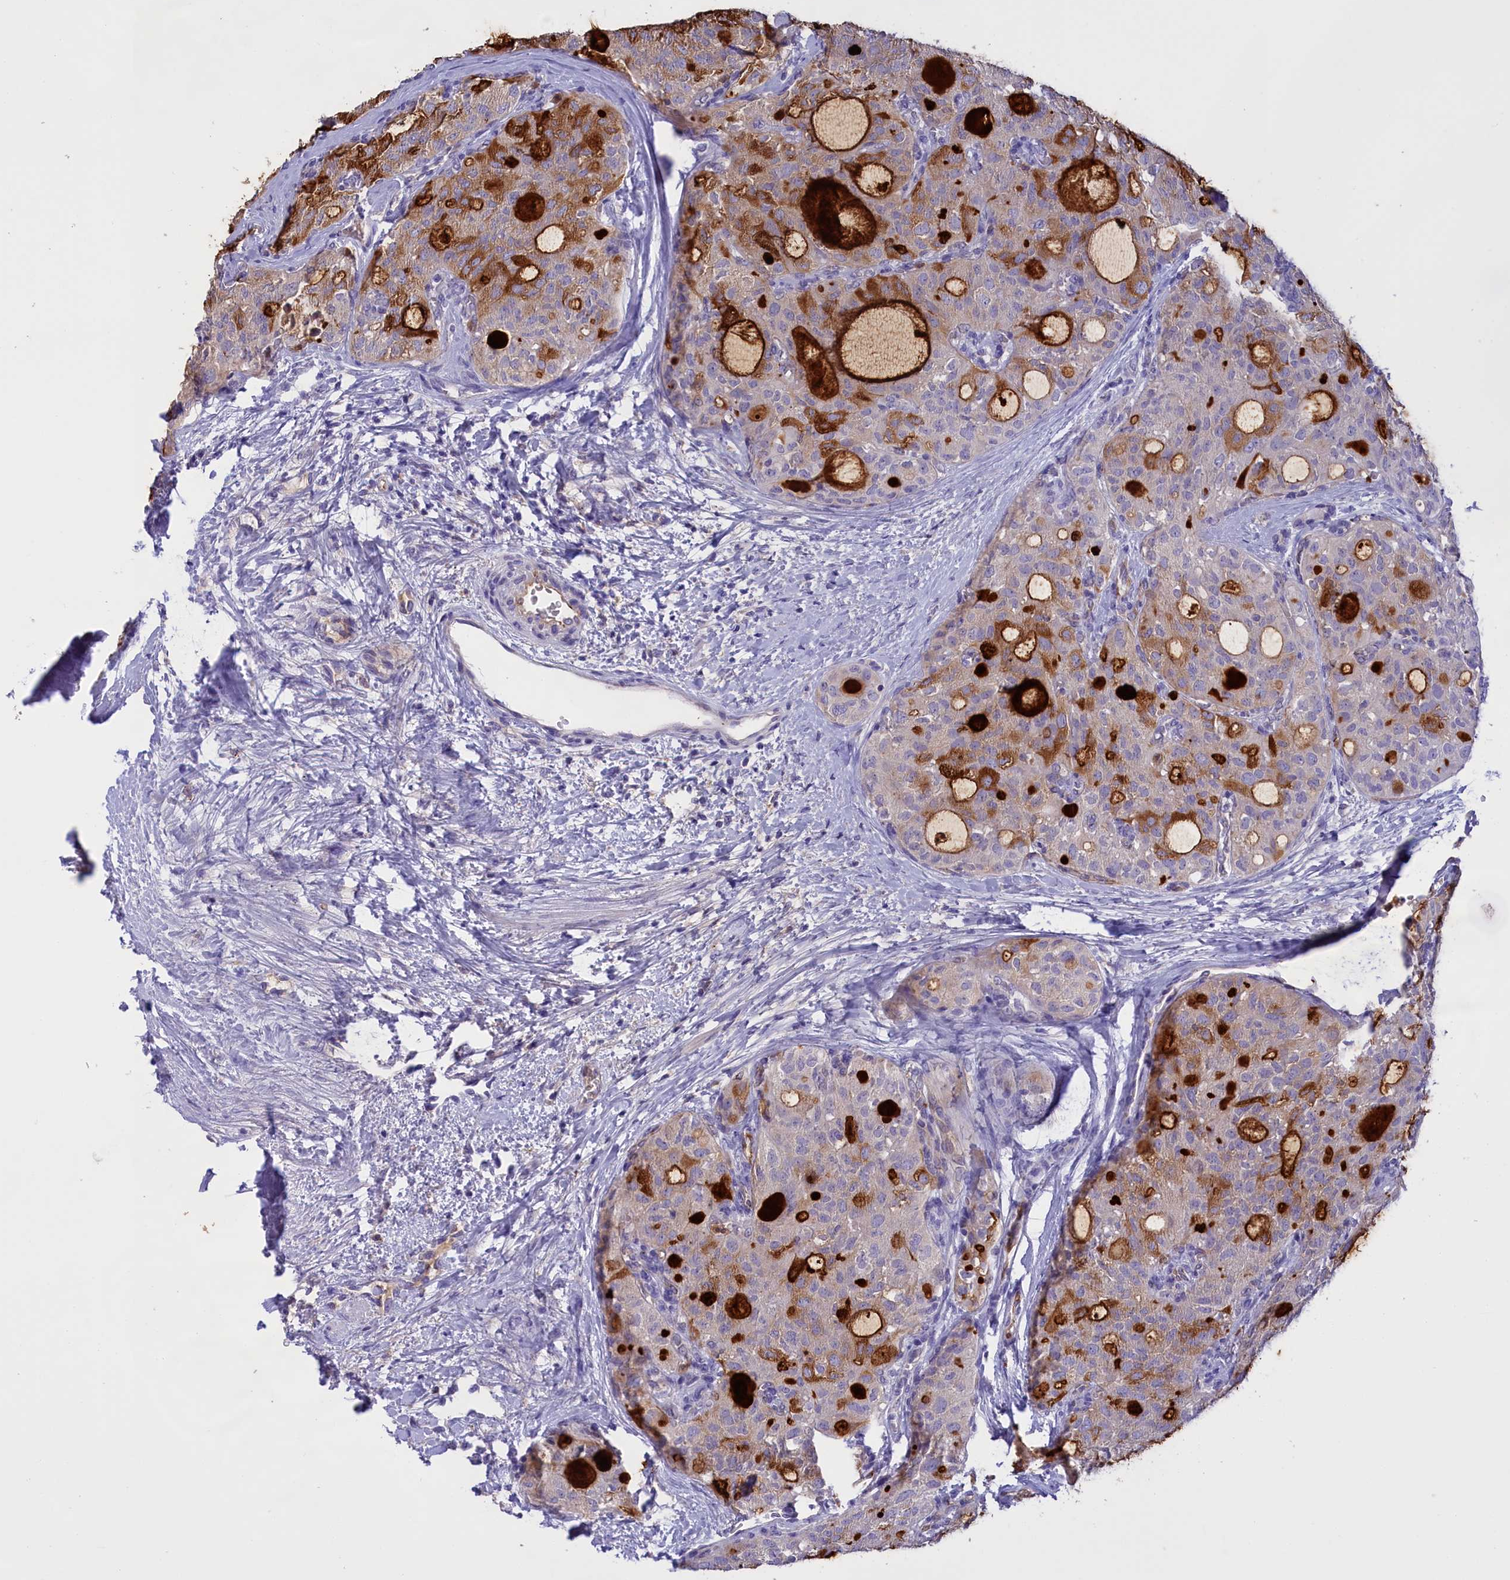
{"staining": {"intensity": "weak", "quantity": "<25%", "location": "cytoplasmic/membranous"}, "tissue": "thyroid cancer", "cell_type": "Tumor cells", "image_type": "cancer", "snomed": [{"axis": "morphology", "description": "Follicular adenoma carcinoma, NOS"}, {"axis": "topography", "description": "Thyroid gland"}], "caption": "Immunohistochemical staining of thyroid cancer (follicular adenoma carcinoma) exhibits no significant staining in tumor cells.", "gene": "FAM149B1", "patient": {"sex": "male", "age": 75}}